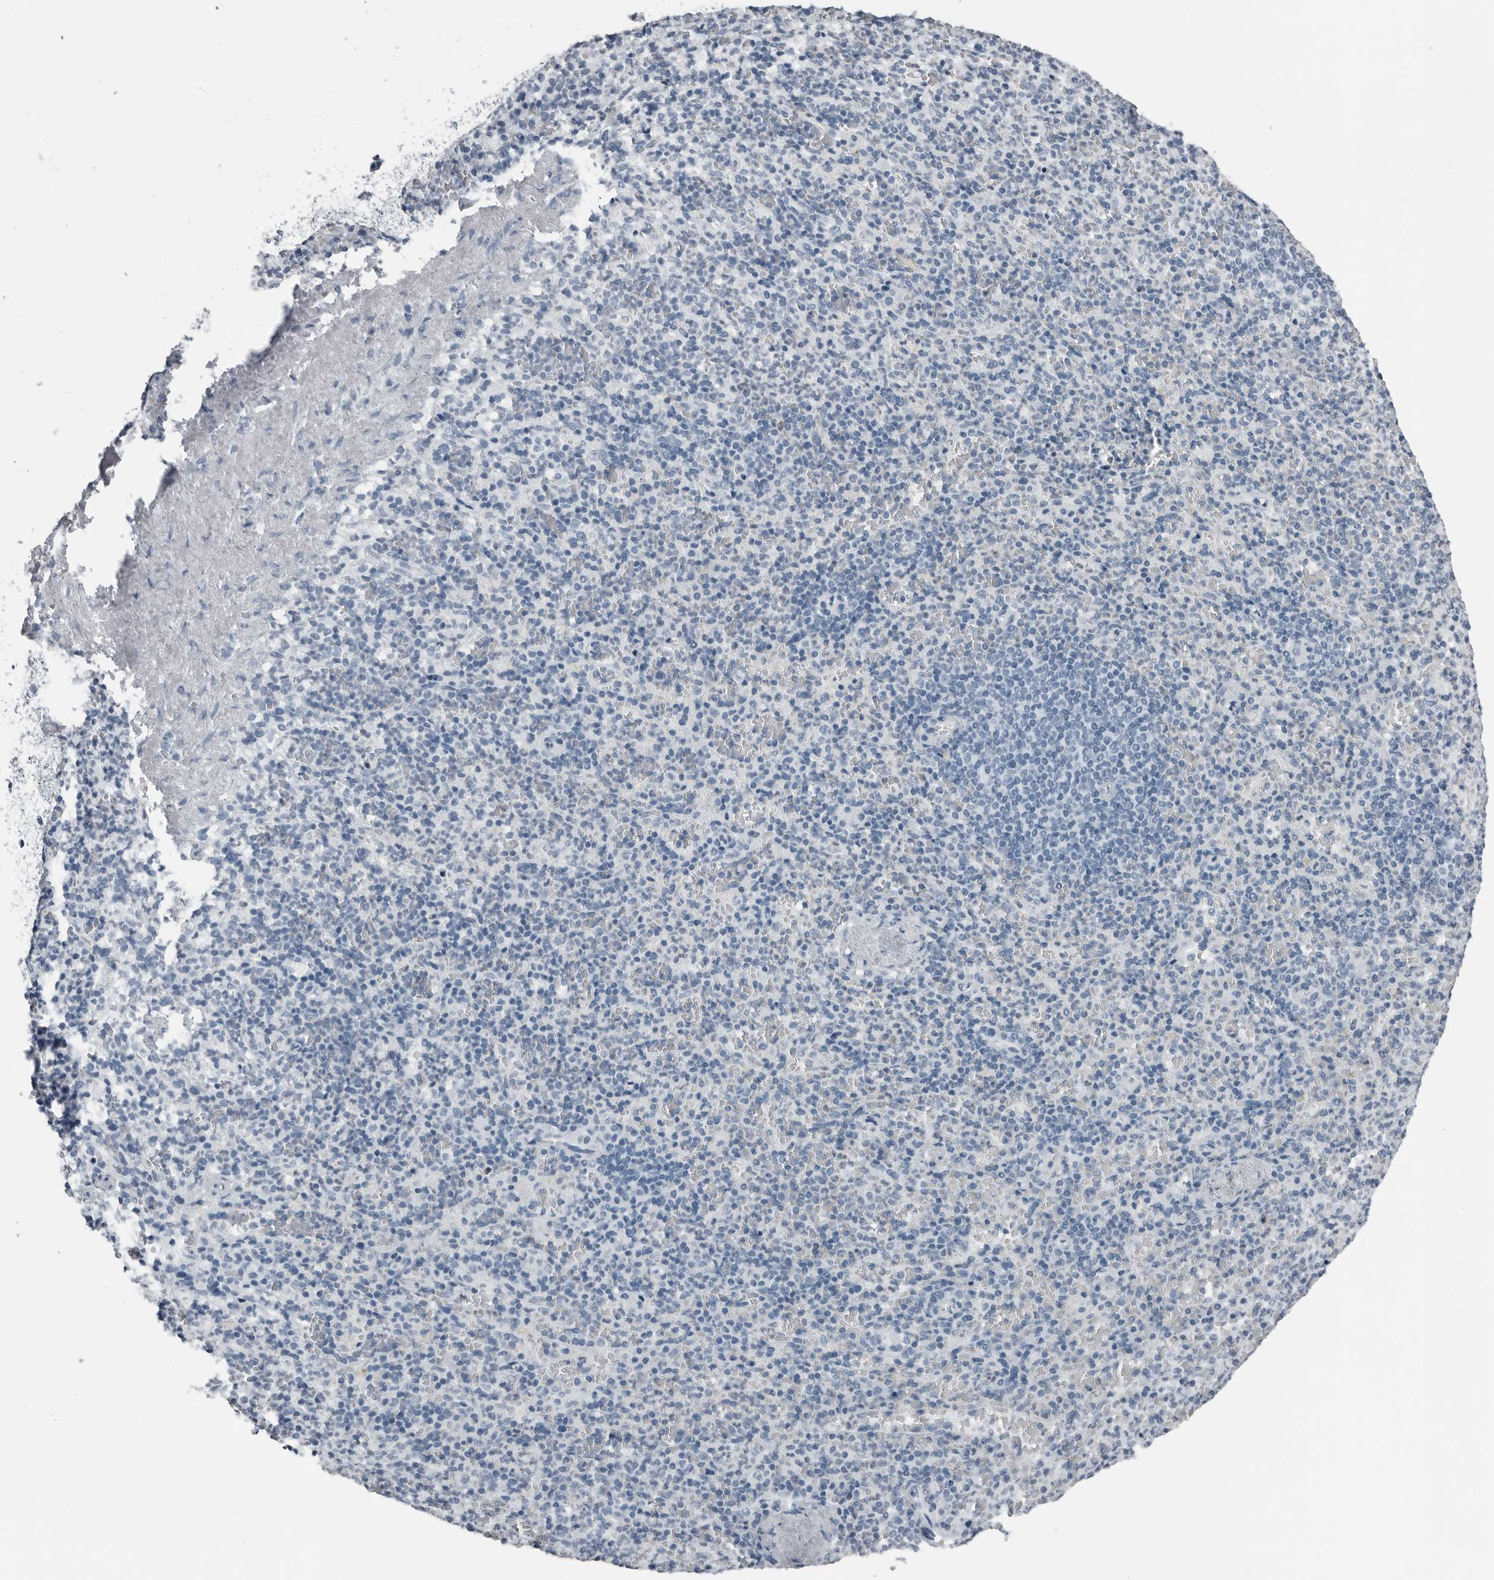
{"staining": {"intensity": "negative", "quantity": "none", "location": "none"}, "tissue": "spleen", "cell_type": "Cells in red pulp", "image_type": "normal", "snomed": [{"axis": "morphology", "description": "Normal tissue, NOS"}, {"axis": "topography", "description": "Spleen"}], "caption": "IHC of normal spleen demonstrates no staining in cells in red pulp. Nuclei are stained in blue.", "gene": "PRSS1", "patient": {"sex": "female", "age": 74}}